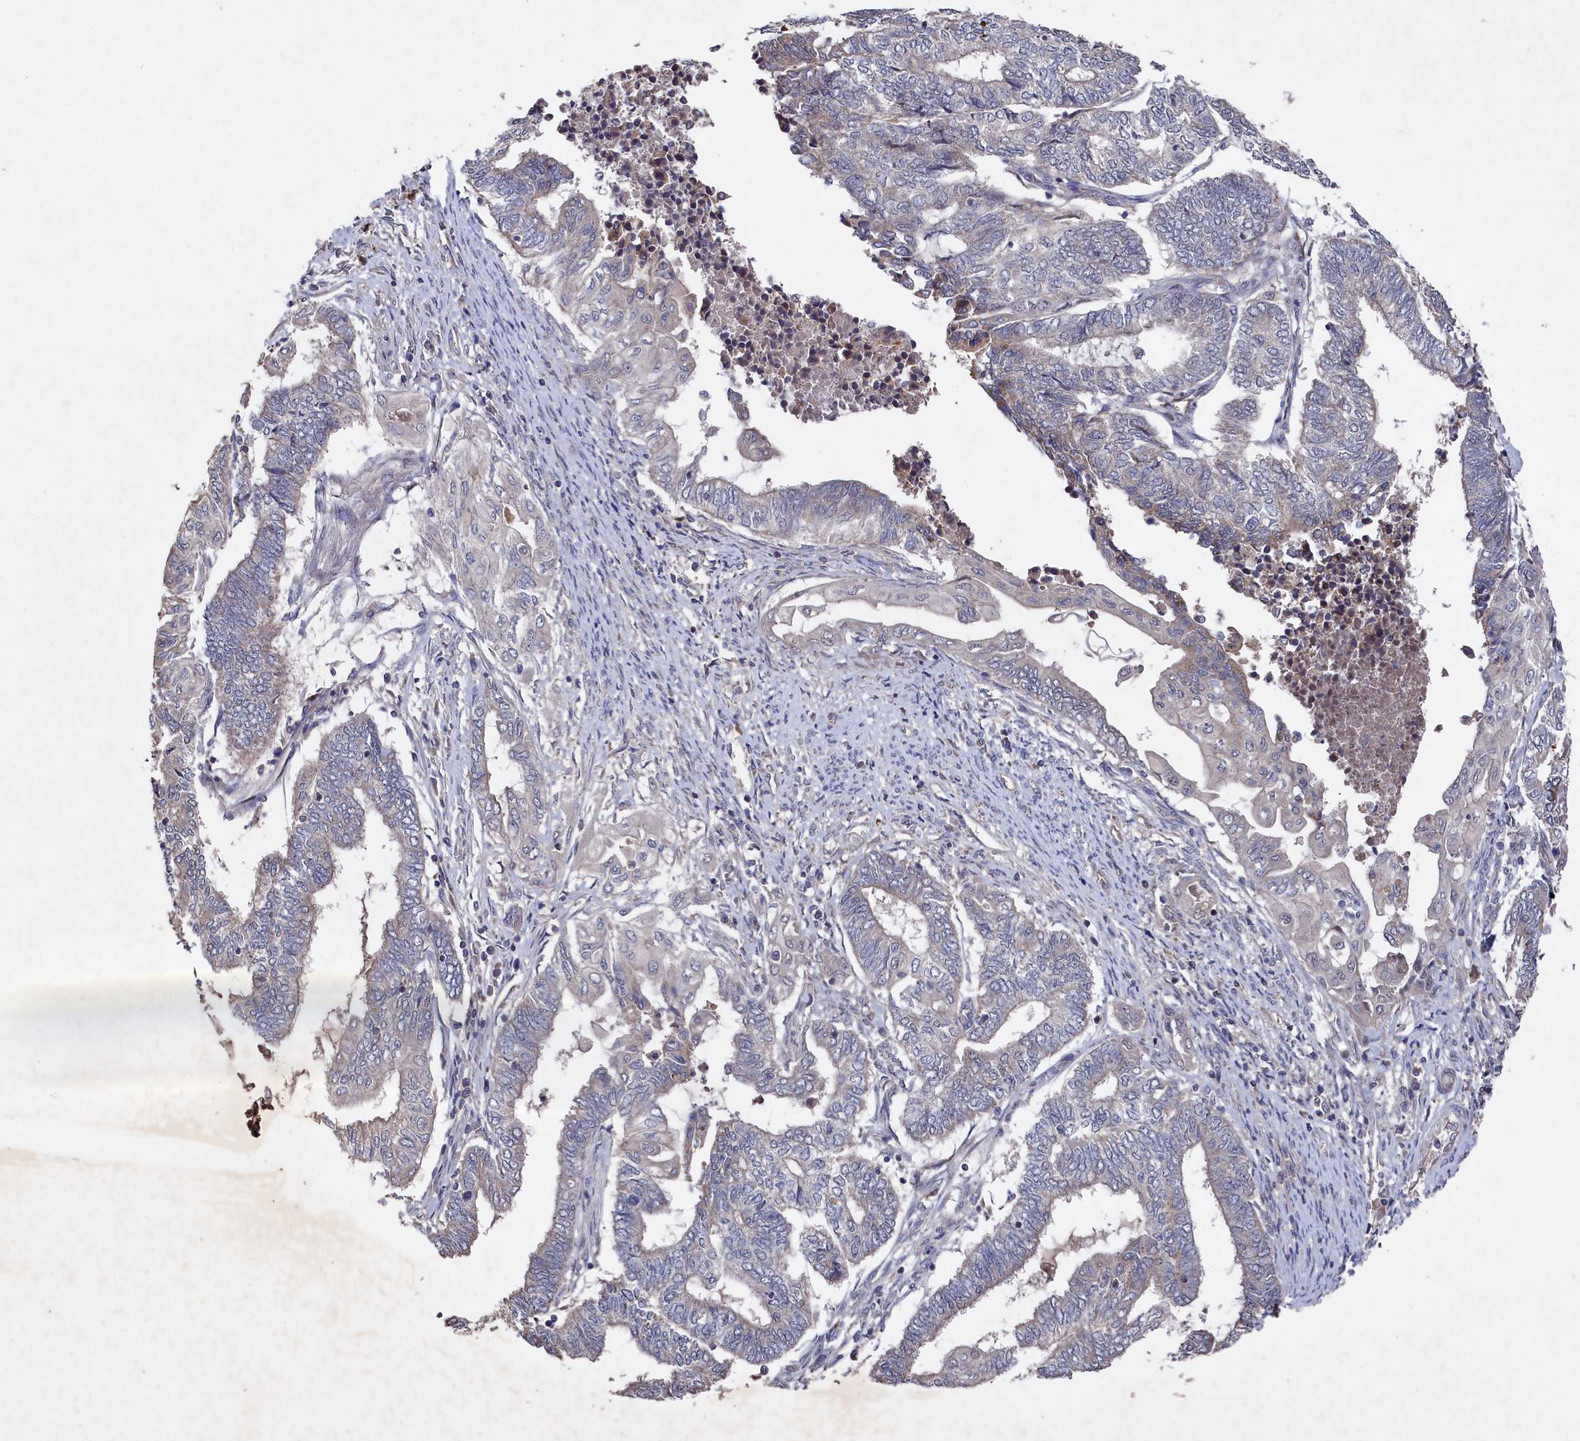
{"staining": {"intensity": "weak", "quantity": "<25%", "location": "cytoplasmic/membranous"}, "tissue": "endometrial cancer", "cell_type": "Tumor cells", "image_type": "cancer", "snomed": [{"axis": "morphology", "description": "Adenocarcinoma, NOS"}, {"axis": "topography", "description": "Uterus"}, {"axis": "topography", "description": "Endometrium"}], "caption": "An IHC micrograph of adenocarcinoma (endometrial) is shown. There is no staining in tumor cells of adenocarcinoma (endometrial).", "gene": "SUPV3L1", "patient": {"sex": "female", "age": 70}}